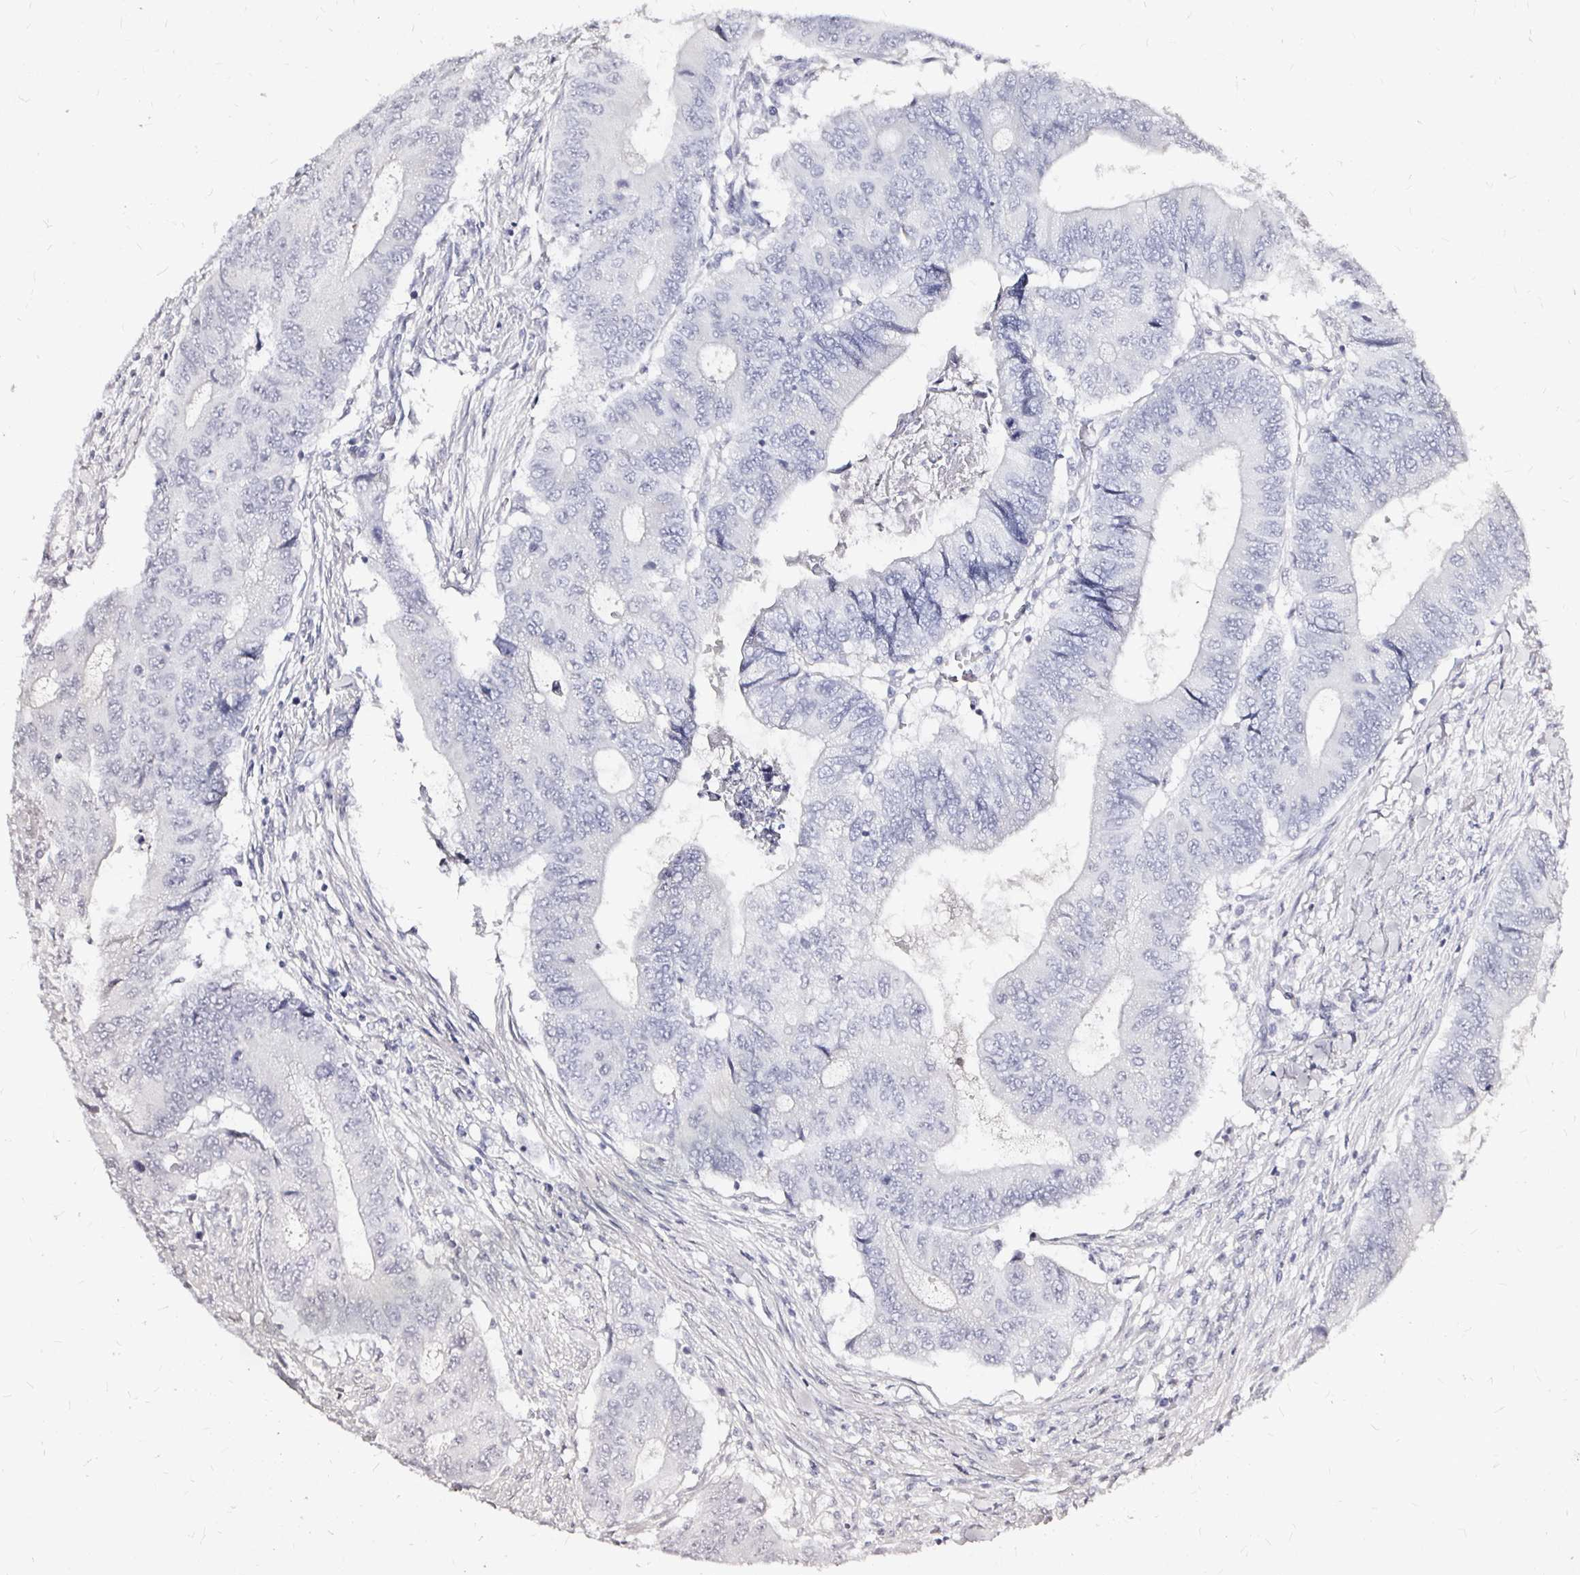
{"staining": {"intensity": "negative", "quantity": "none", "location": "none"}, "tissue": "colorectal cancer", "cell_type": "Tumor cells", "image_type": "cancer", "snomed": [{"axis": "morphology", "description": "Adenocarcinoma, NOS"}, {"axis": "topography", "description": "Colon"}], "caption": "Colorectal cancer was stained to show a protein in brown. There is no significant staining in tumor cells. The staining is performed using DAB (3,3'-diaminobenzidine) brown chromogen with nuclei counter-stained in using hematoxylin.", "gene": "LUZP4", "patient": {"sex": "male", "age": 53}}